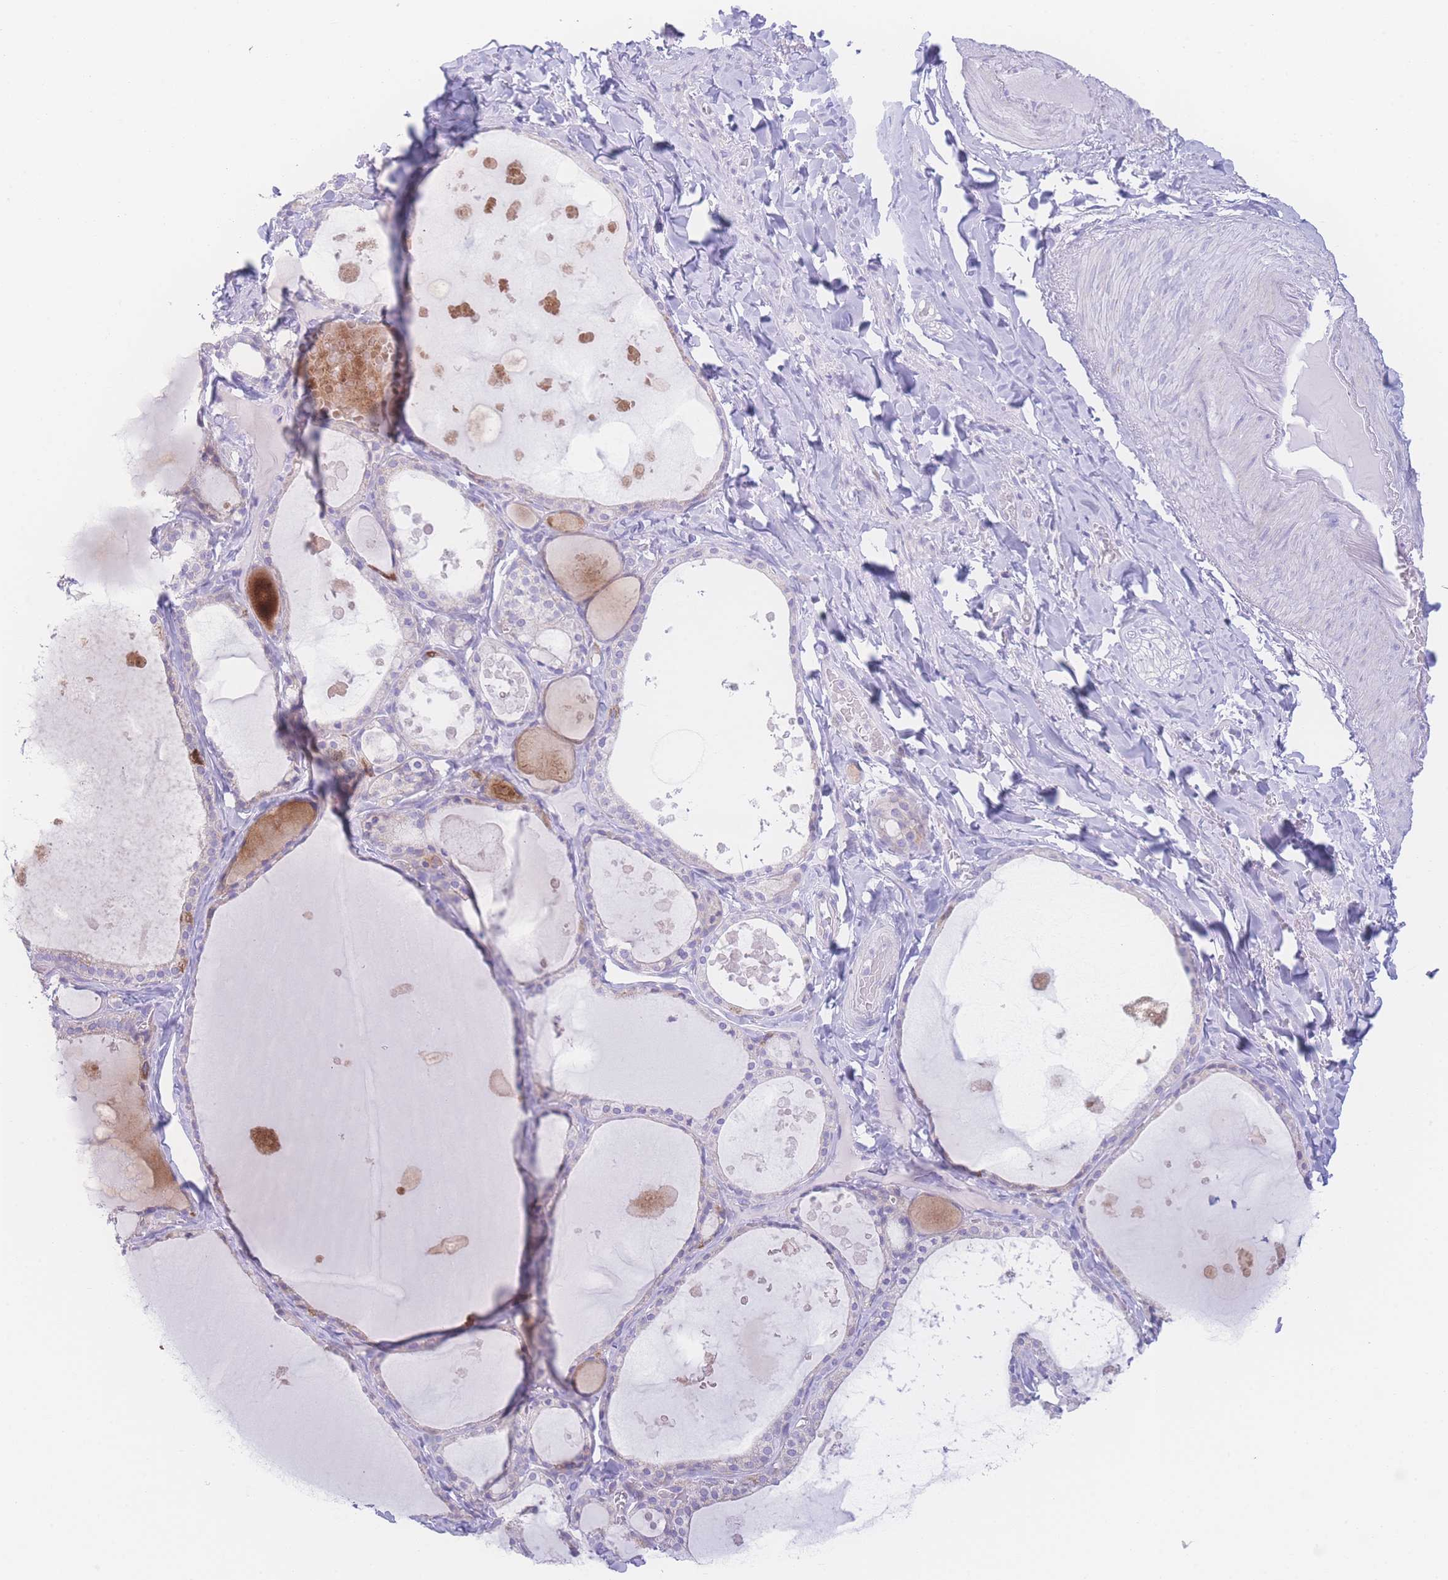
{"staining": {"intensity": "moderate", "quantity": "<25%", "location": "cytoplasmic/membranous"}, "tissue": "thyroid gland", "cell_type": "Glandular cells", "image_type": "normal", "snomed": [{"axis": "morphology", "description": "Normal tissue, NOS"}, {"axis": "topography", "description": "Thyroid gland"}], "caption": "Protein expression analysis of benign thyroid gland displays moderate cytoplasmic/membranous positivity in about <25% of glandular cells. The protein is shown in brown color, while the nuclei are stained blue.", "gene": "NBEAL1", "patient": {"sex": "male", "age": 56}}